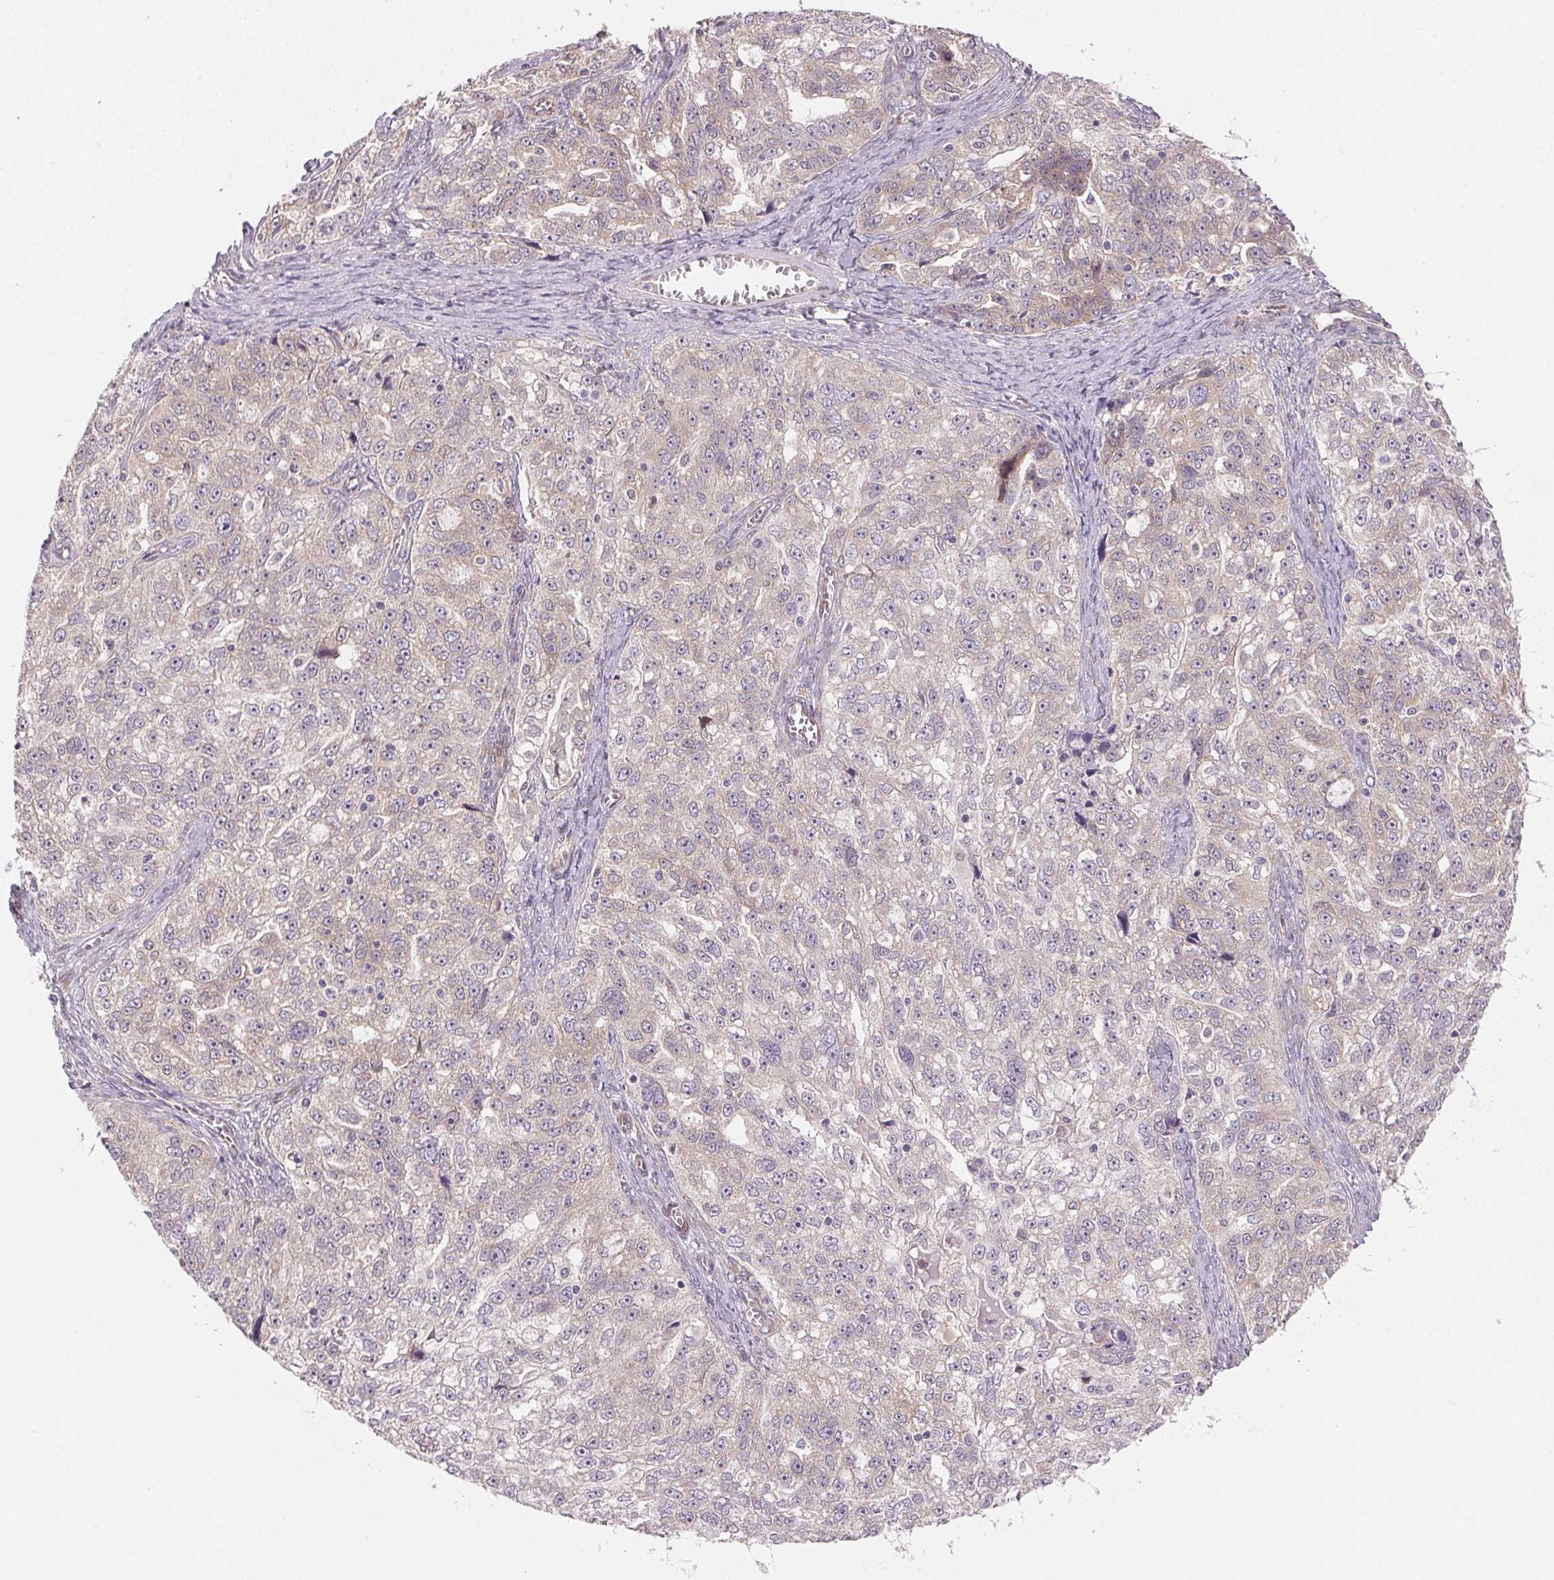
{"staining": {"intensity": "weak", "quantity": "<25%", "location": "cytoplasmic/membranous"}, "tissue": "ovarian cancer", "cell_type": "Tumor cells", "image_type": "cancer", "snomed": [{"axis": "morphology", "description": "Cystadenocarcinoma, serous, NOS"}, {"axis": "topography", "description": "Ovary"}], "caption": "Immunohistochemistry micrograph of serous cystadenocarcinoma (ovarian) stained for a protein (brown), which shows no expression in tumor cells.", "gene": "EI24", "patient": {"sex": "female", "age": 51}}